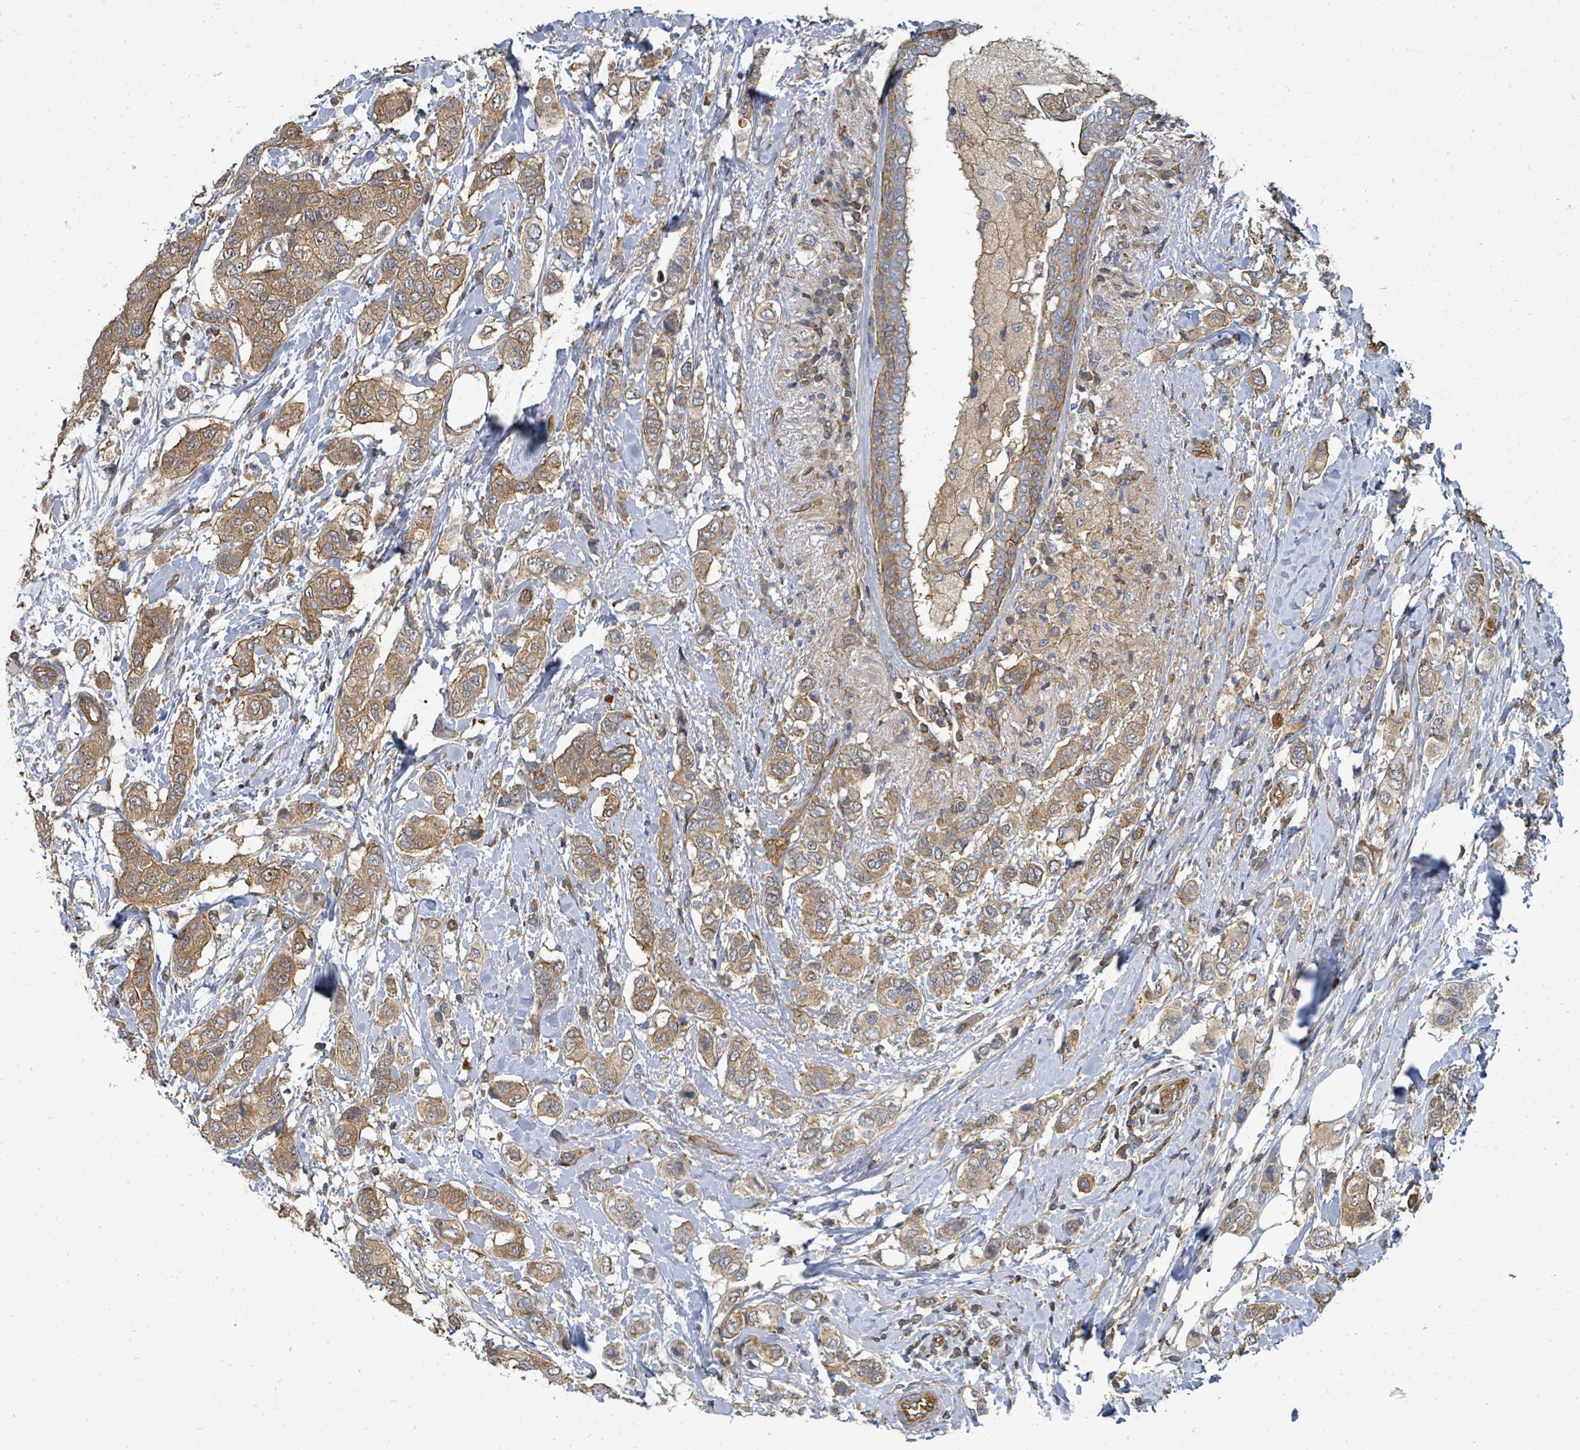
{"staining": {"intensity": "moderate", "quantity": ">75%", "location": "cytoplasmic/membranous"}, "tissue": "breast cancer", "cell_type": "Tumor cells", "image_type": "cancer", "snomed": [{"axis": "morphology", "description": "Lobular carcinoma"}, {"axis": "topography", "description": "Breast"}], "caption": "Immunohistochemical staining of lobular carcinoma (breast) shows medium levels of moderate cytoplasmic/membranous positivity in approximately >75% of tumor cells. (DAB IHC with brightfield microscopy, high magnification).", "gene": "BOLA2B", "patient": {"sex": "female", "age": 51}}